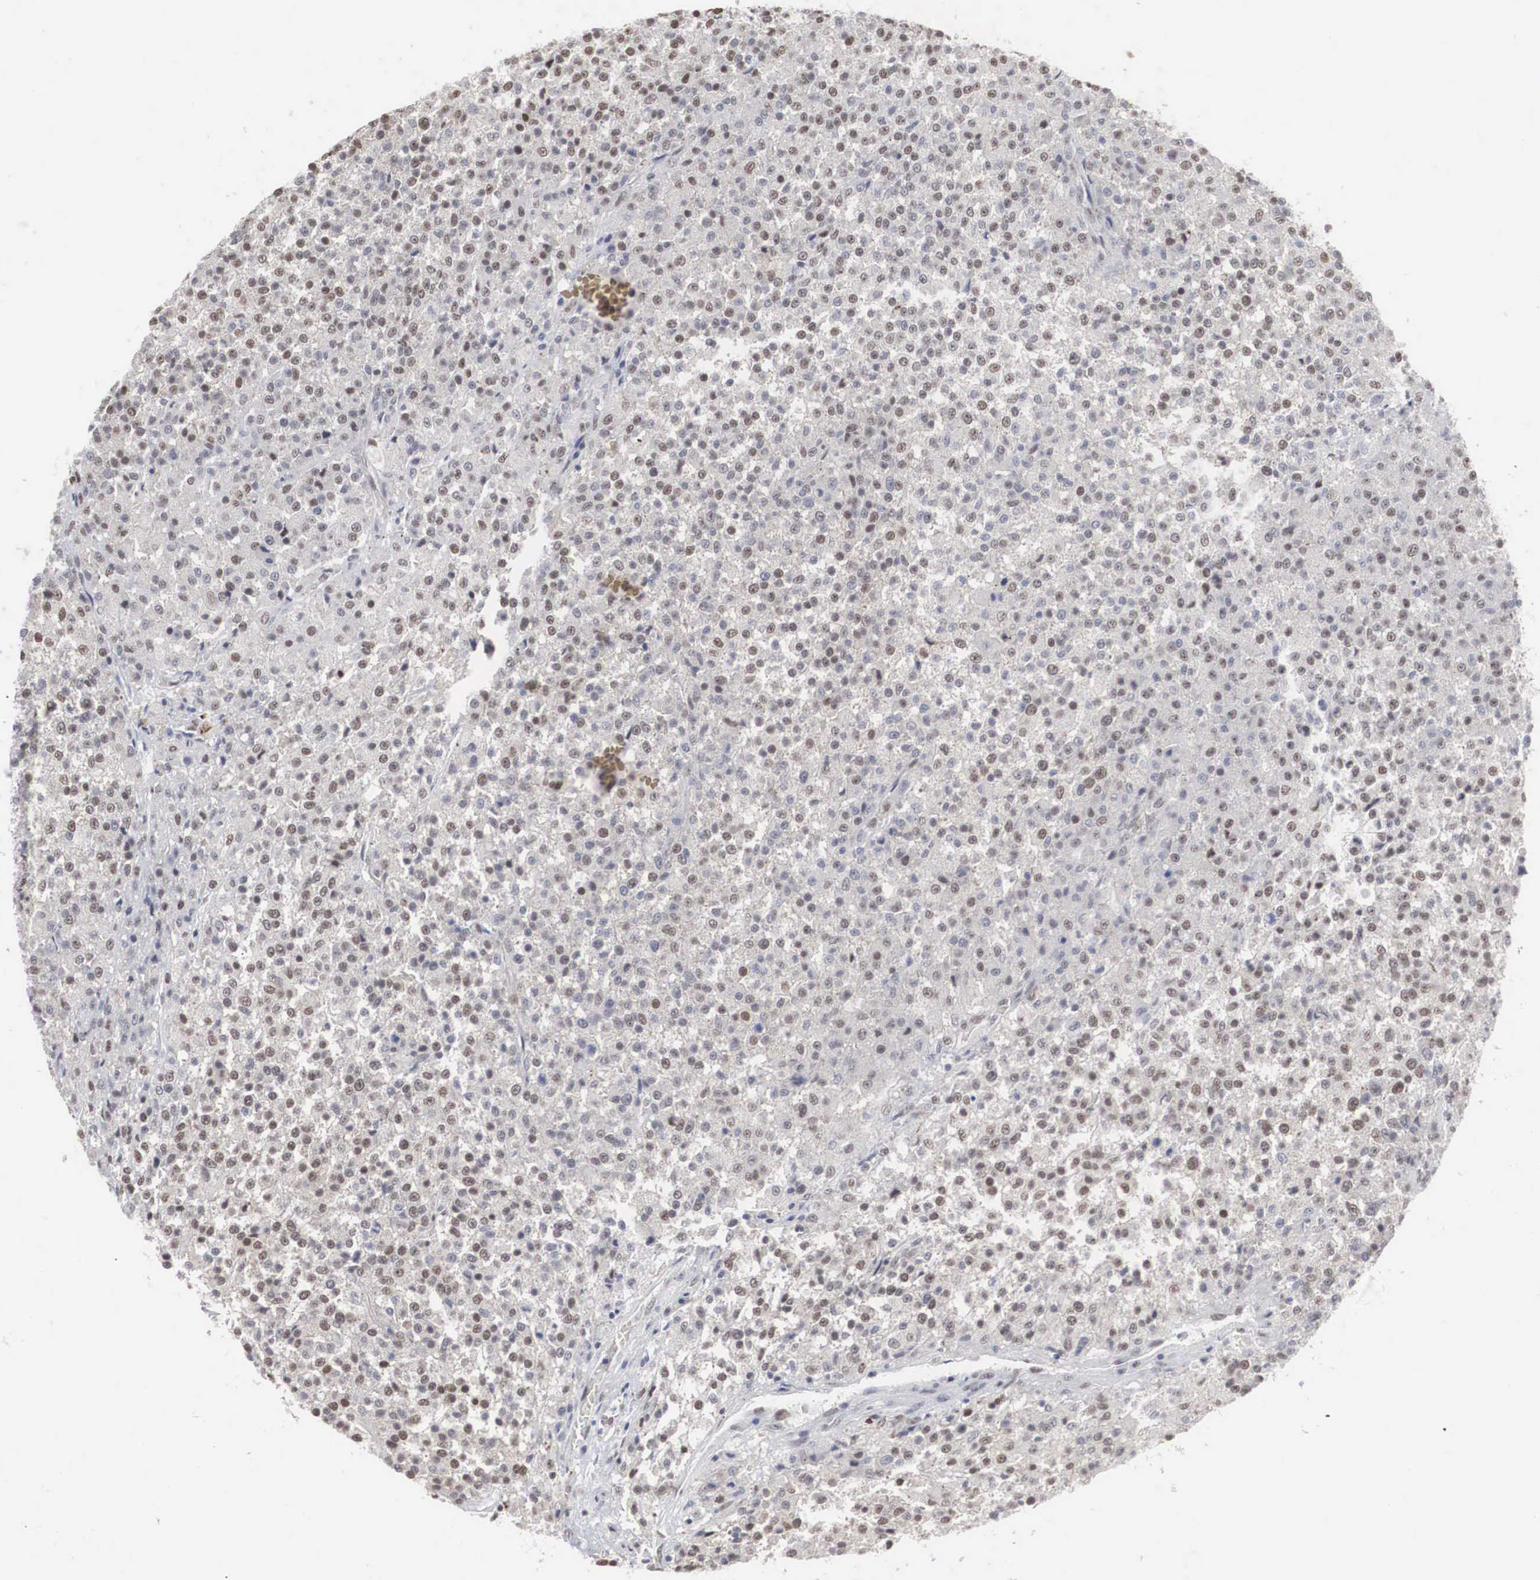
{"staining": {"intensity": "weak", "quantity": "25%-75%", "location": "nuclear"}, "tissue": "testis cancer", "cell_type": "Tumor cells", "image_type": "cancer", "snomed": [{"axis": "morphology", "description": "Seminoma, NOS"}, {"axis": "topography", "description": "Testis"}], "caption": "IHC histopathology image of neoplastic tissue: human testis cancer stained using immunohistochemistry (IHC) exhibits low levels of weak protein expression localized specifically in the nuclear of tumor cells, appearing as a nuclear brown color.", "gene": "AUTS2", "patient": {"sex": "male", "age": 59}}